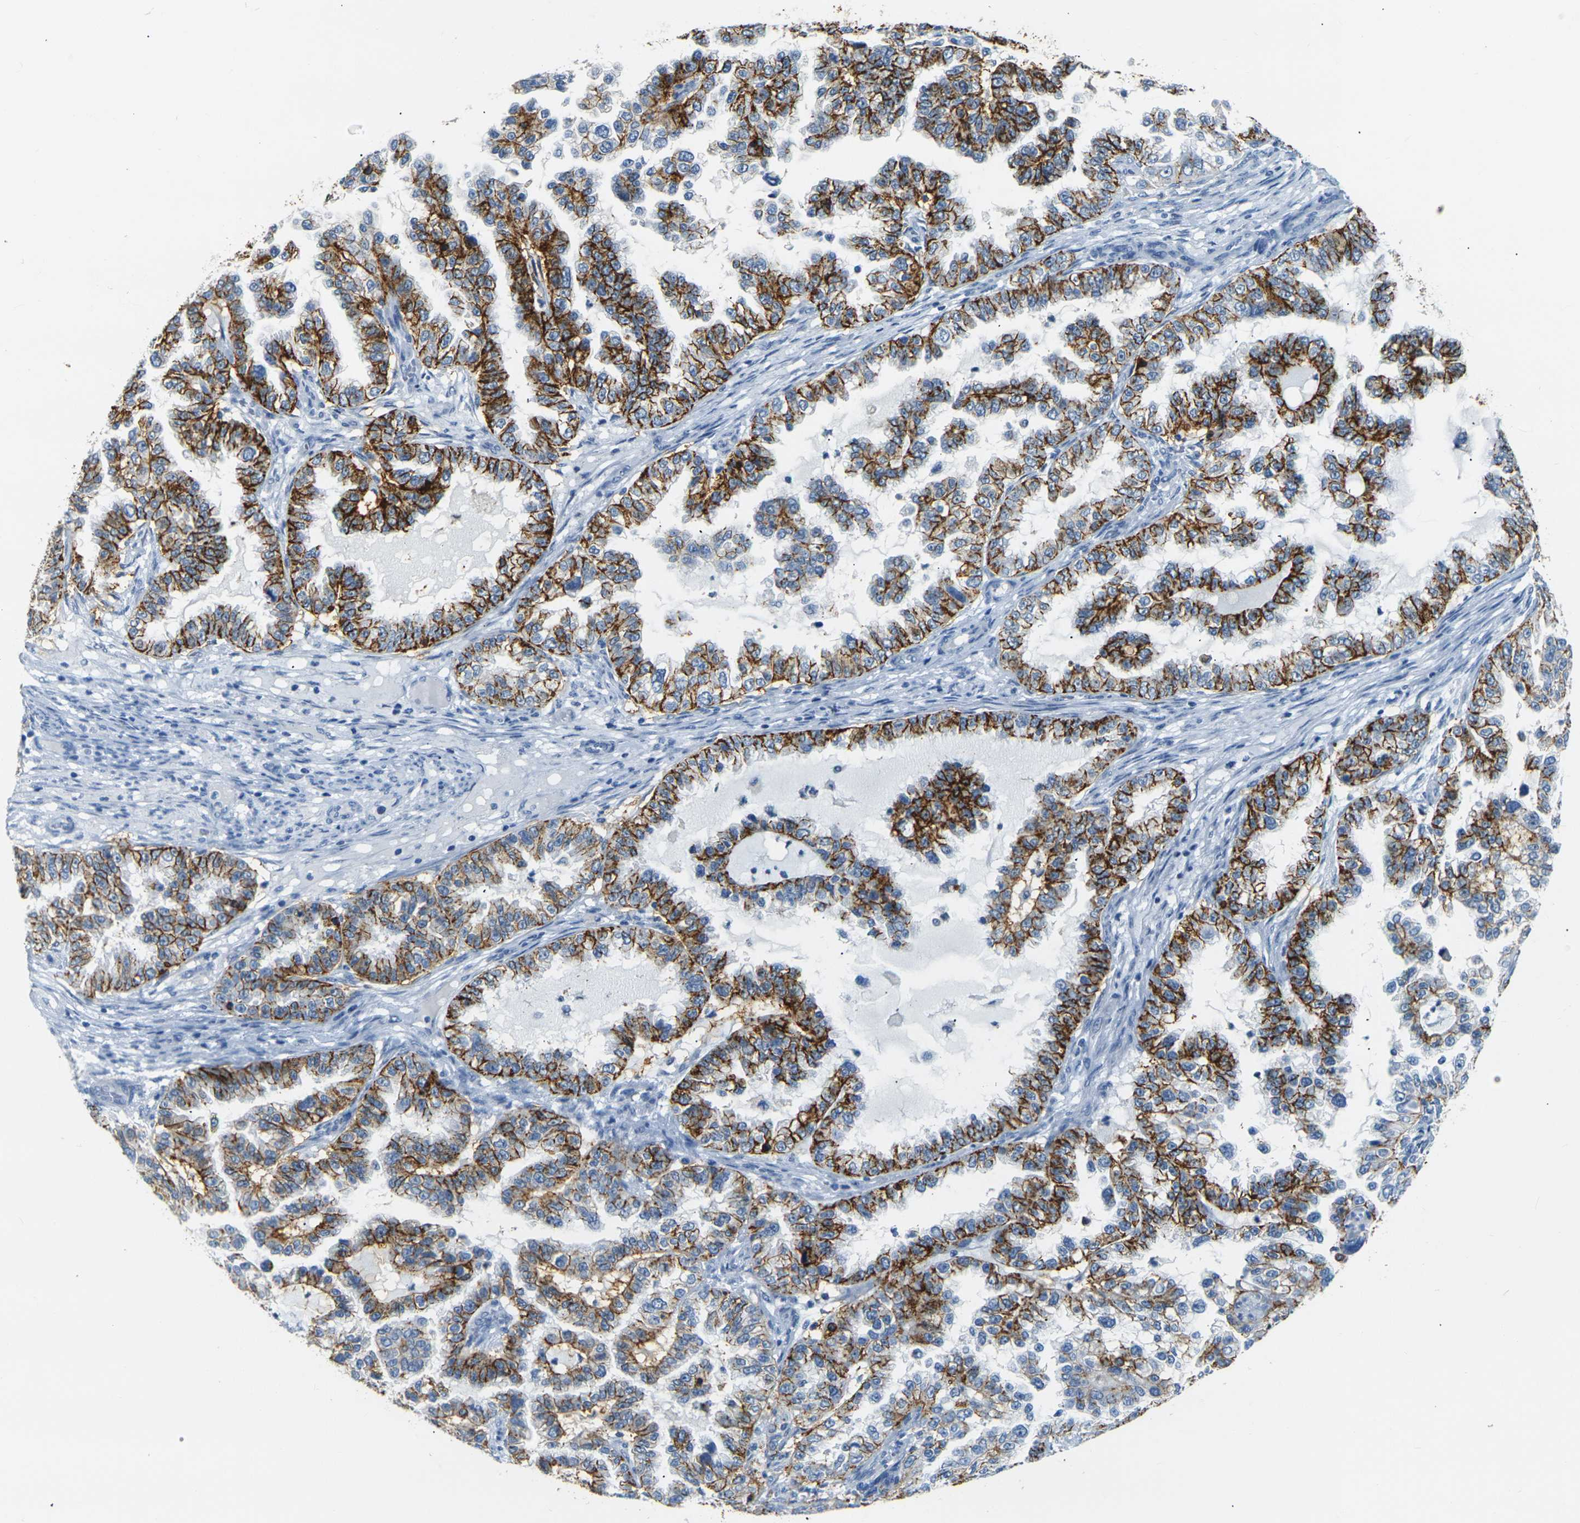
{"staining": {"intensity": "strong", "quantity": ">75%", "location": "cytoplasmic/membranous"}, "tissue": "endometrial cancer", "cell_type": "Tumor cells", "image_type": "cancer", "snomed": [{"axis": "morphology", "description": "Adenocarcinoma, NOS"}, {"axis": "topography", "description": "Endometrium"}], "caption": "A high amount of strong cytoplasmic/membranous positivity is appreciated in approximately >75% of tumor cells in adenocarcinoma (endometrial) tissue.", "gene": "CLDN7", "patient": {"sex": "female", "age": 85}}